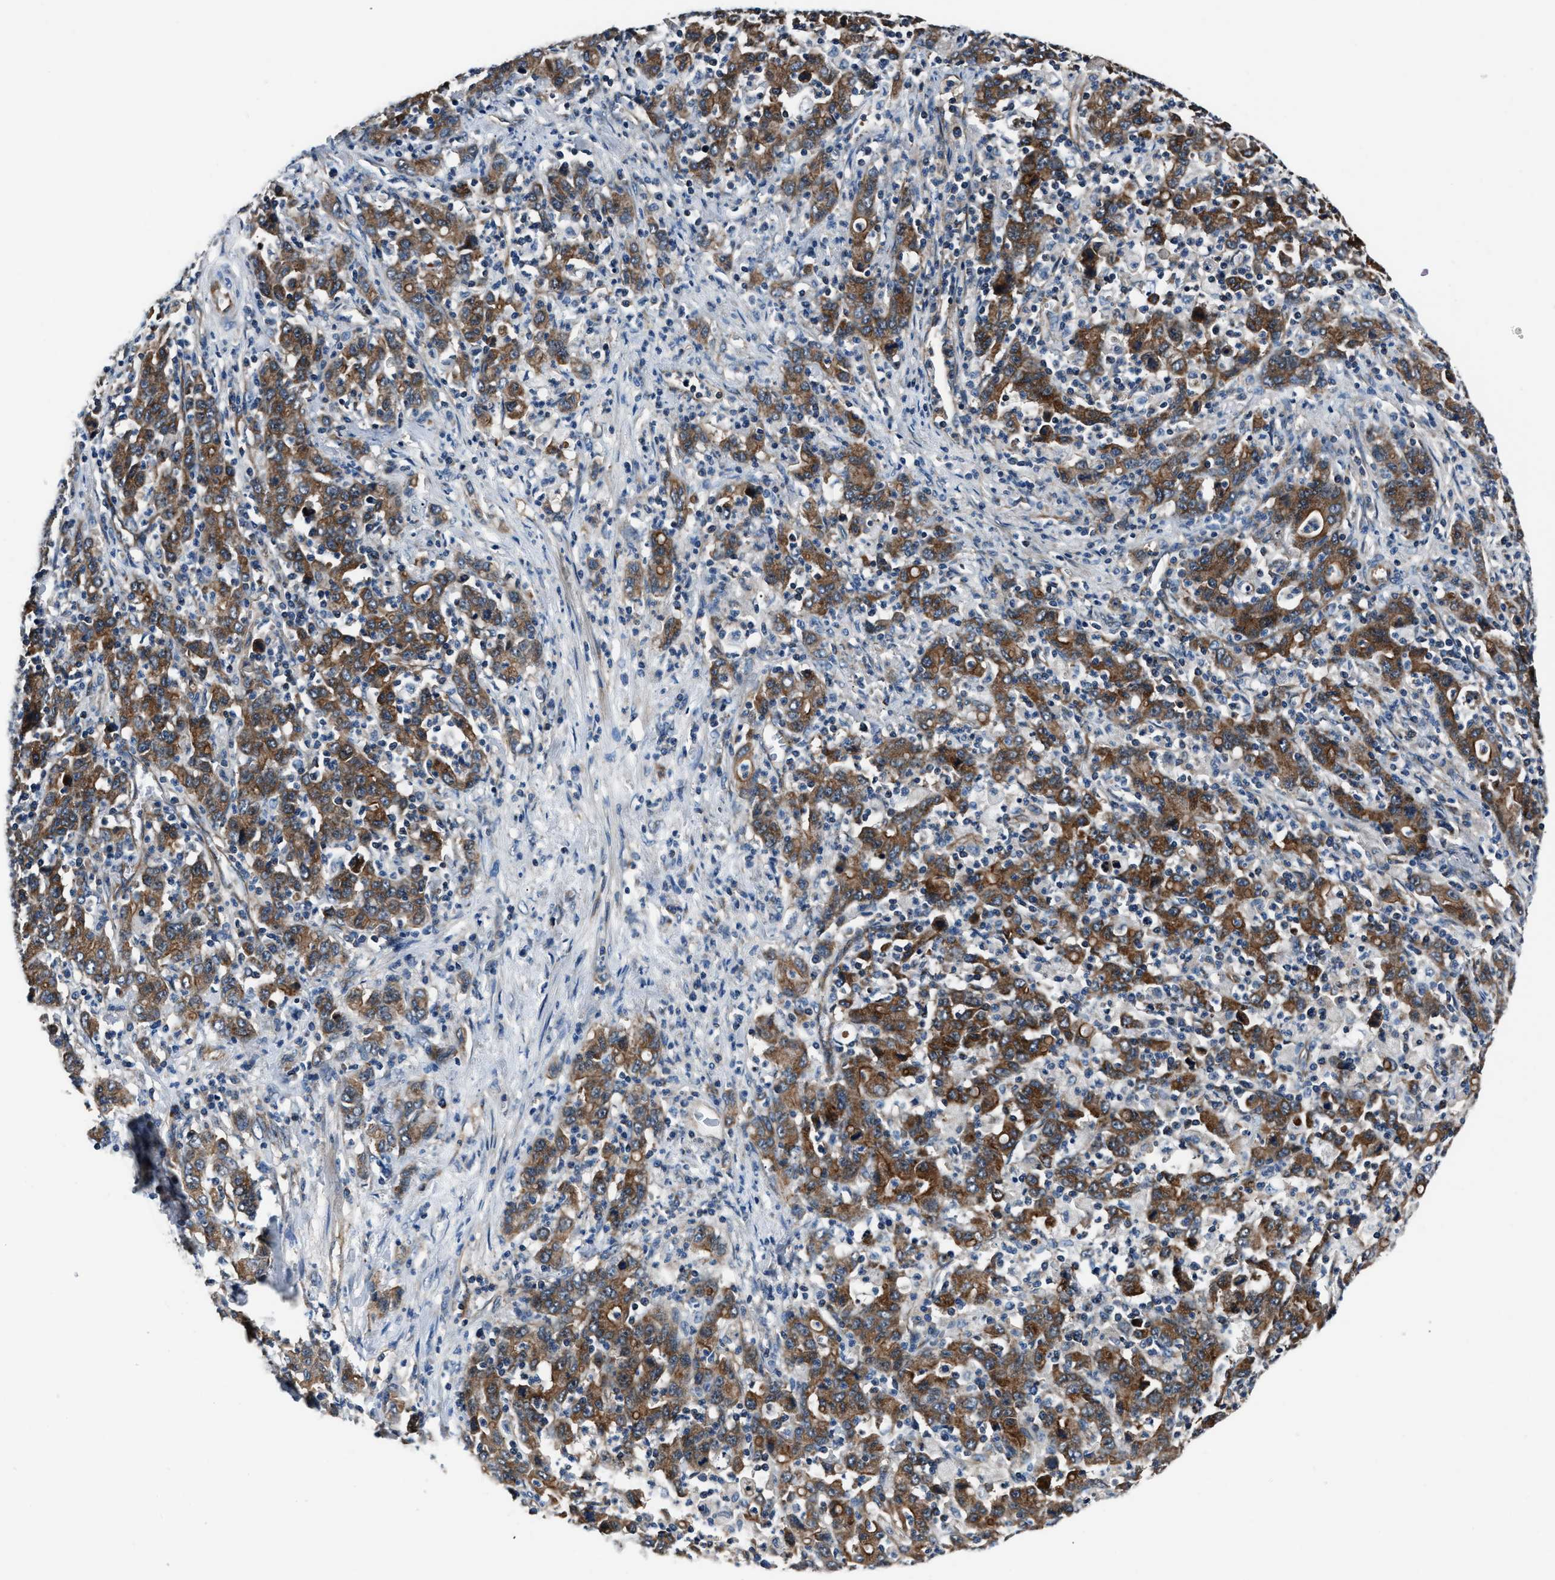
{"staining": {"intensity": "strong", "quantity": ">75%", "location": "cytoplasmic/membranous"}, "tissue": "stomach cancer", "cell_type": "Tumor cells", "image_type": "cancer", "snomed": [{"axis": "morphology", "description": "Adenocarcinoma, NOS"}, {"axis": "topography", "description": "Stomach, upper"}], "caption": "IHC (DAB (3,3'-diaminobenzidine)) staining of stomach cancer demonstrates strong cytoplasmic/membranous protein staining in about >75% of tumor cells.", "gene": "GGCT", "patient": {"sex": "male", "age": 69}}